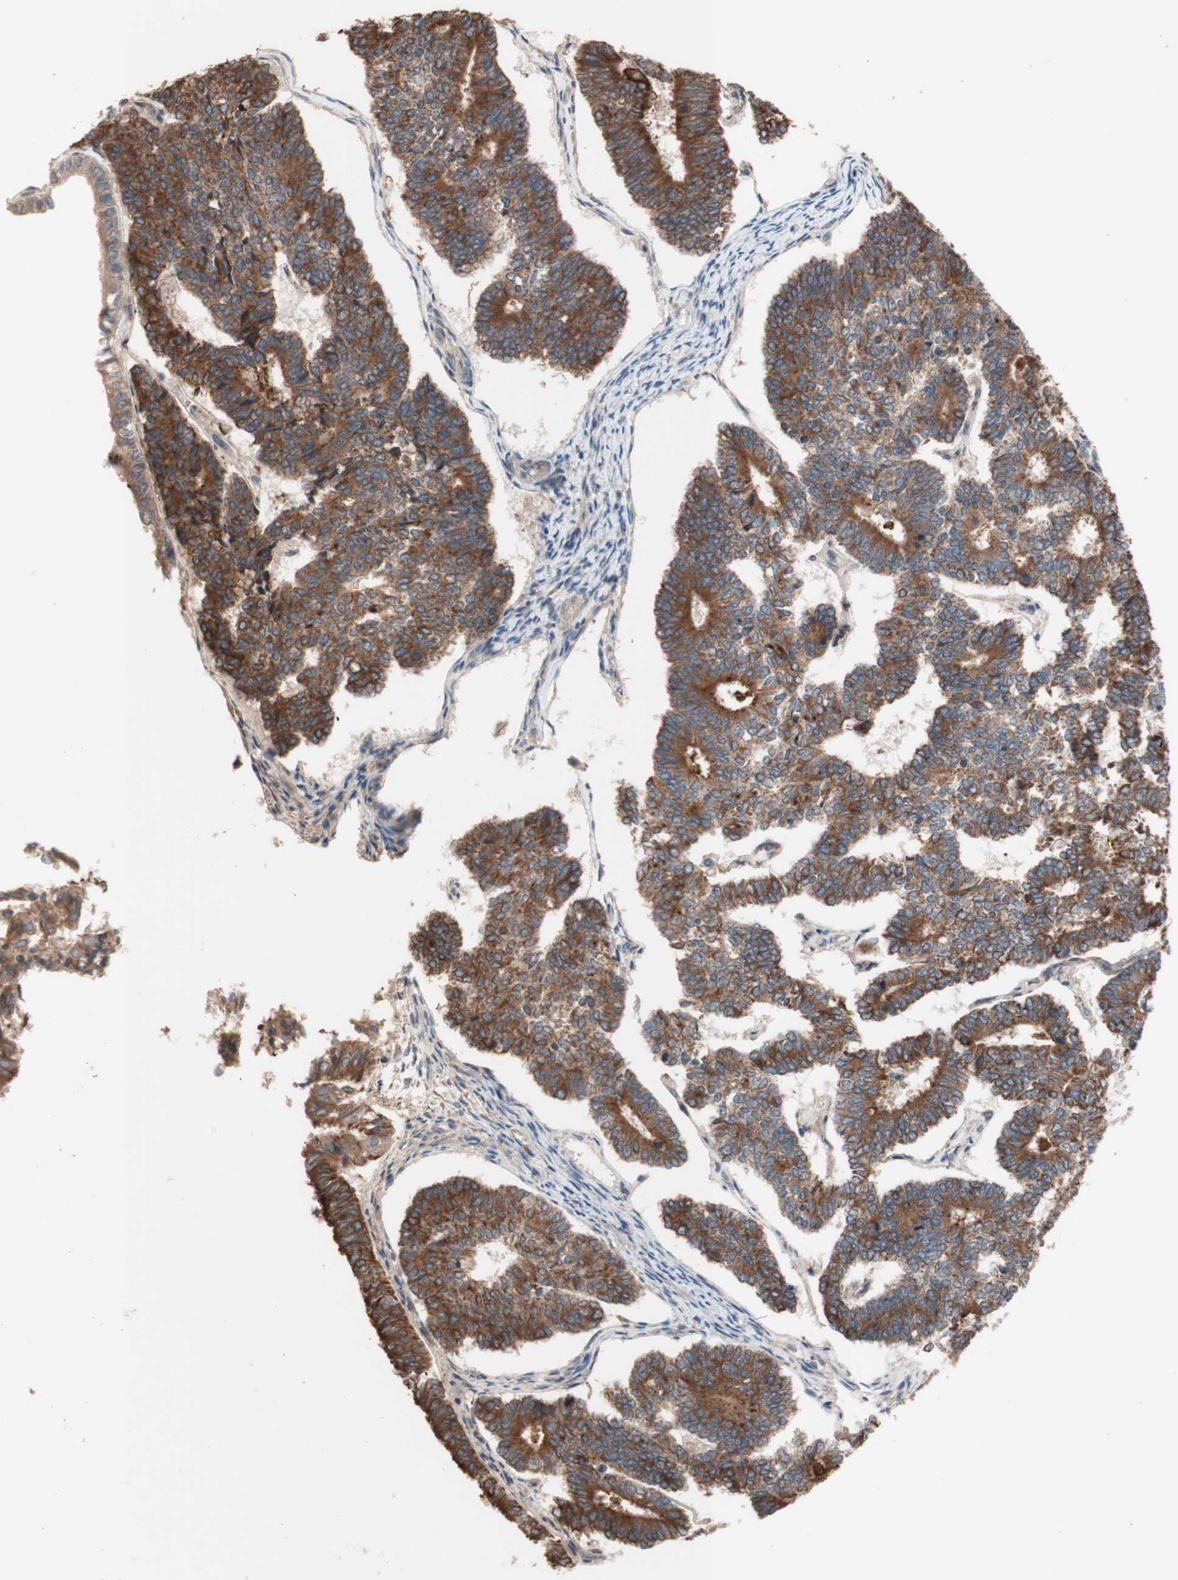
{"staining": {"intensity": "strong", "quantity": ">75%", "location": "cytoplasmic/membranous"}, "tissue": "endometrial cancer", "cell_type": "Tumor cells", "image_type": "cancer", "snomed": [{"axis": "morphology", "description": "Adenocarcinoma, NOS"}, {"axis": "topography", "description": "Endometrium"}], "caption": "IHC image of human adenocarcinoma (endometrial) stained for a protein (brown), which demonstrates high levels of strong cytoplasmic/membranous staining in about >75% of tumor cells.", "gene": "CD55", "patient": {"sex": "female", "age": 70}}